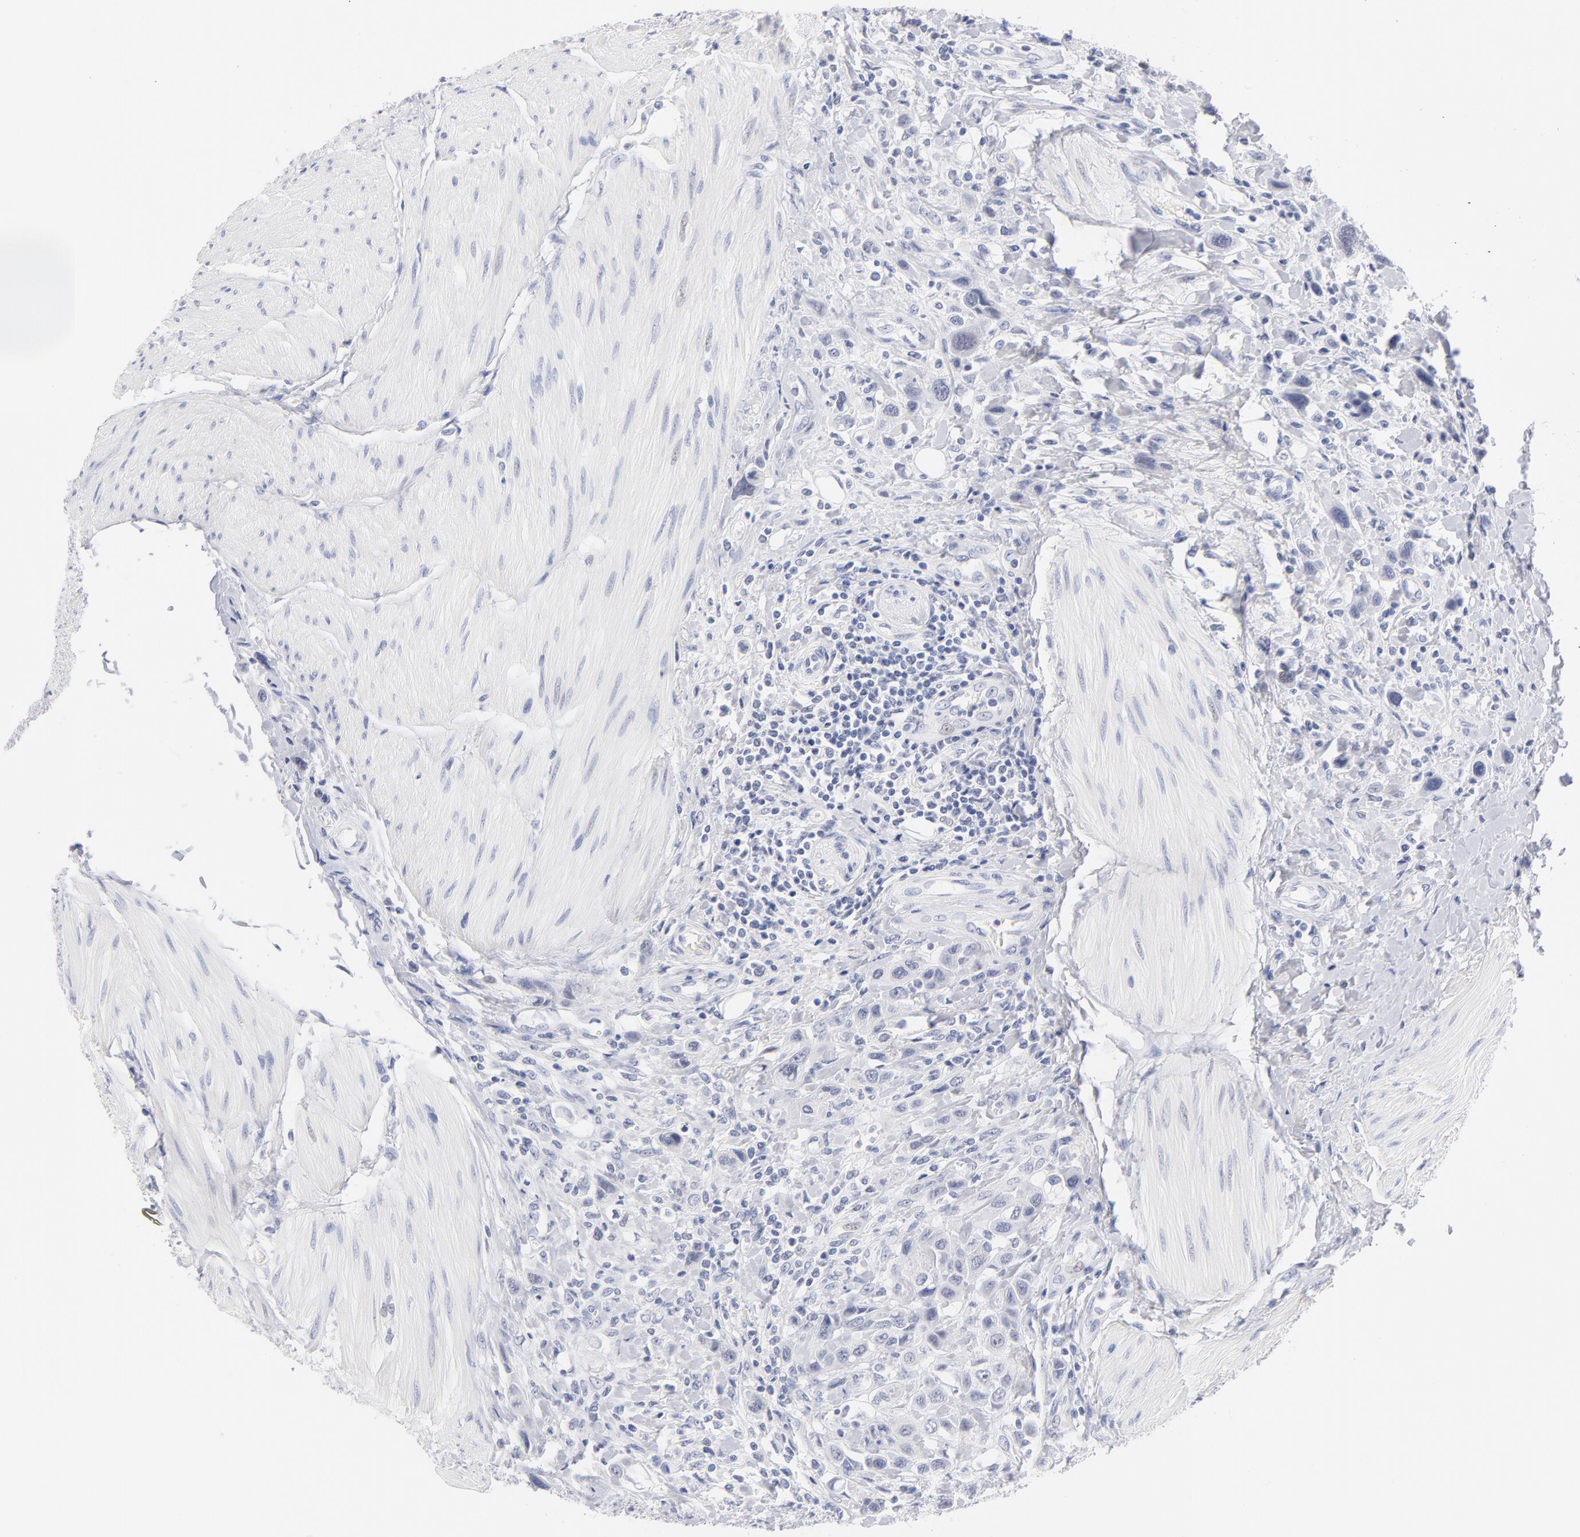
{"staining": {"intensity": "negative", "quantity": "none", "location": "none"}, "tissue": "urothelial cancer", "cell_type": "Tumor cells", "image_type": "cancer", "snomed": [{"axis": "morphology", "description": "Urothelial carcinoma, High grade"}, {"axis": "topography", "description": "Urinary bladder"}], "caption": "The immunohistochemistry photomicrograph has no significant positivity in tumor cells of urothelial carcinoma (high-grade) tissue.", "gene": "KHNYN", "patient": {"sex": "male", "age": 50}}